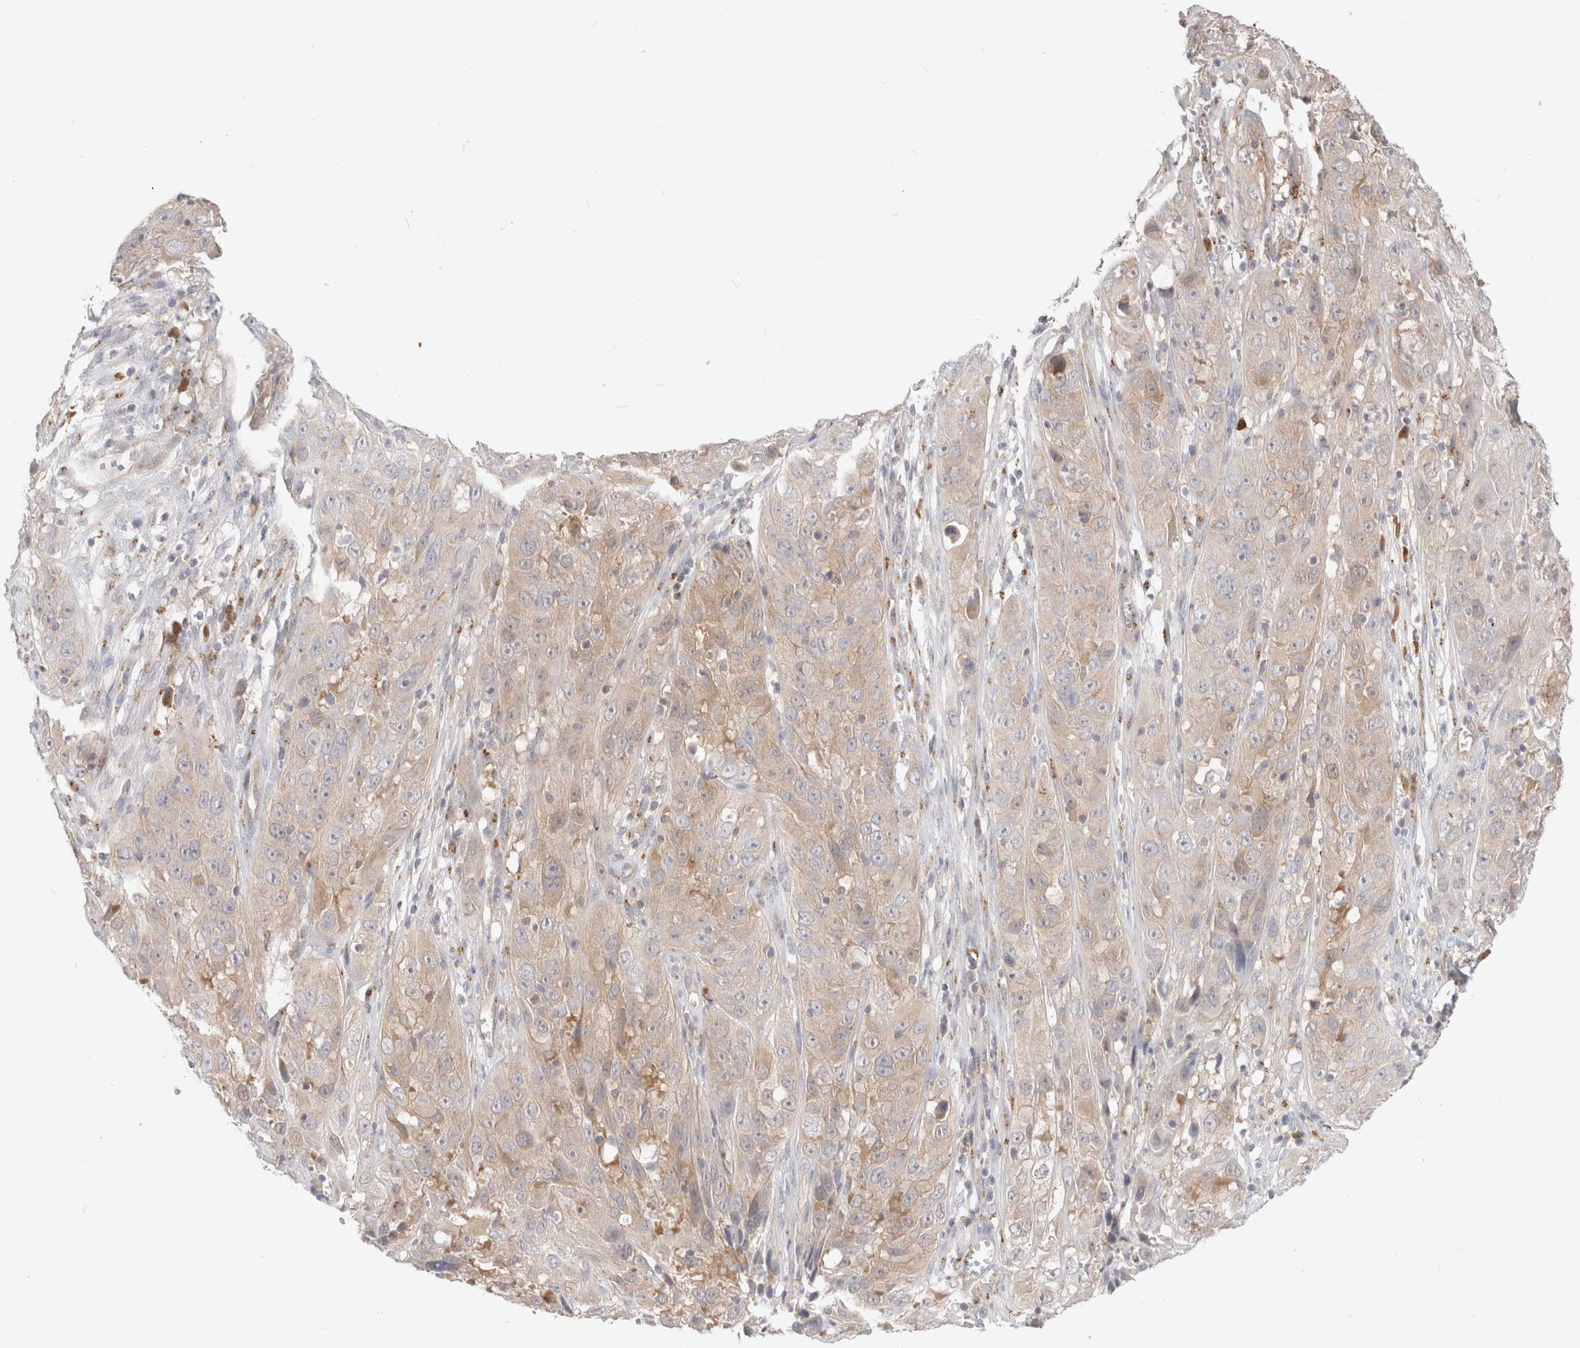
{"staining": {"intensity": "weak", "quantity": "25%-75%", "location": "cytoplasmic/membranous"}, "tissue": "cervical cancer", "cell_type": "Tumor cells", "image_type": "cancer", "snomed": [{"axis": "morphology", "description": "Squamous cell carcinoma, NOS"}, {"axis": "topography", "description": "Cervix"}], "caption": "The micrograph displays staining of cervical squamous cell carcinoma, revealing weak cytoplasmic/membranous protein expression (brown color) within tumor cells.", "gene": "EFCAB13", "patient": {"sex": "female", "age": 32}}